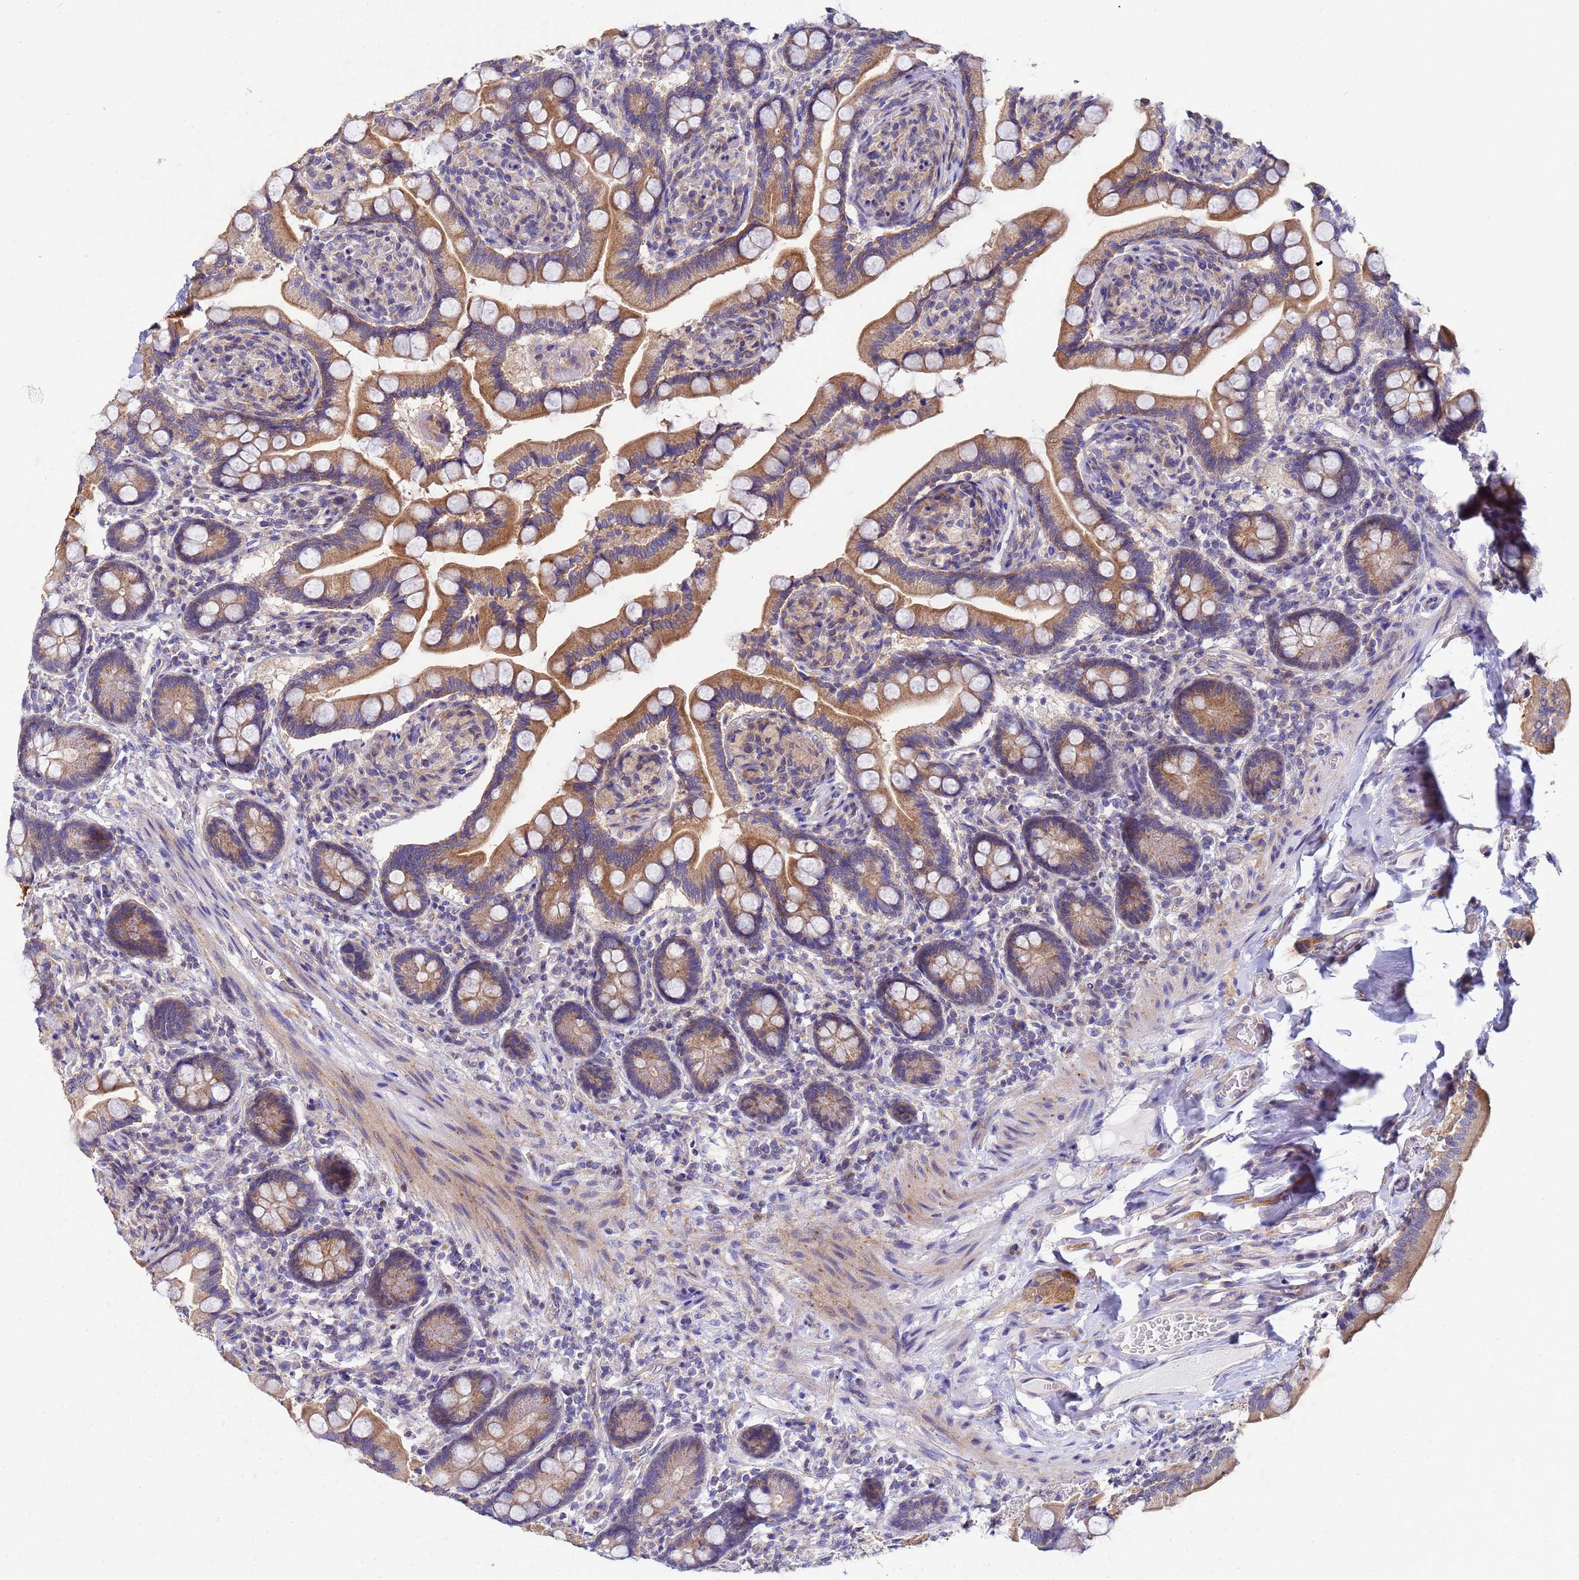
{"staining": {"intensity": "strong", "quantity": ">75%", "location": "cytoplasmic/membranous"}, "tissue": "small intestine", "cell_type": "Glandular cells", "image_type": "normal", "snomed": [{"axis": "morphology", "description": "Normal tissue, NOS"}, {"axis": "topography", "description": "Small intestine"}], "caption": "A high-resolution image shows immunohistochemistry (IHC) staining of unremarkable small intestine, which reveals strong cytoplasmic/membranous positivity in about >75% of glandular cells.", "gene": "CDC34", "patient": {"sex": "female", "age": 64}}